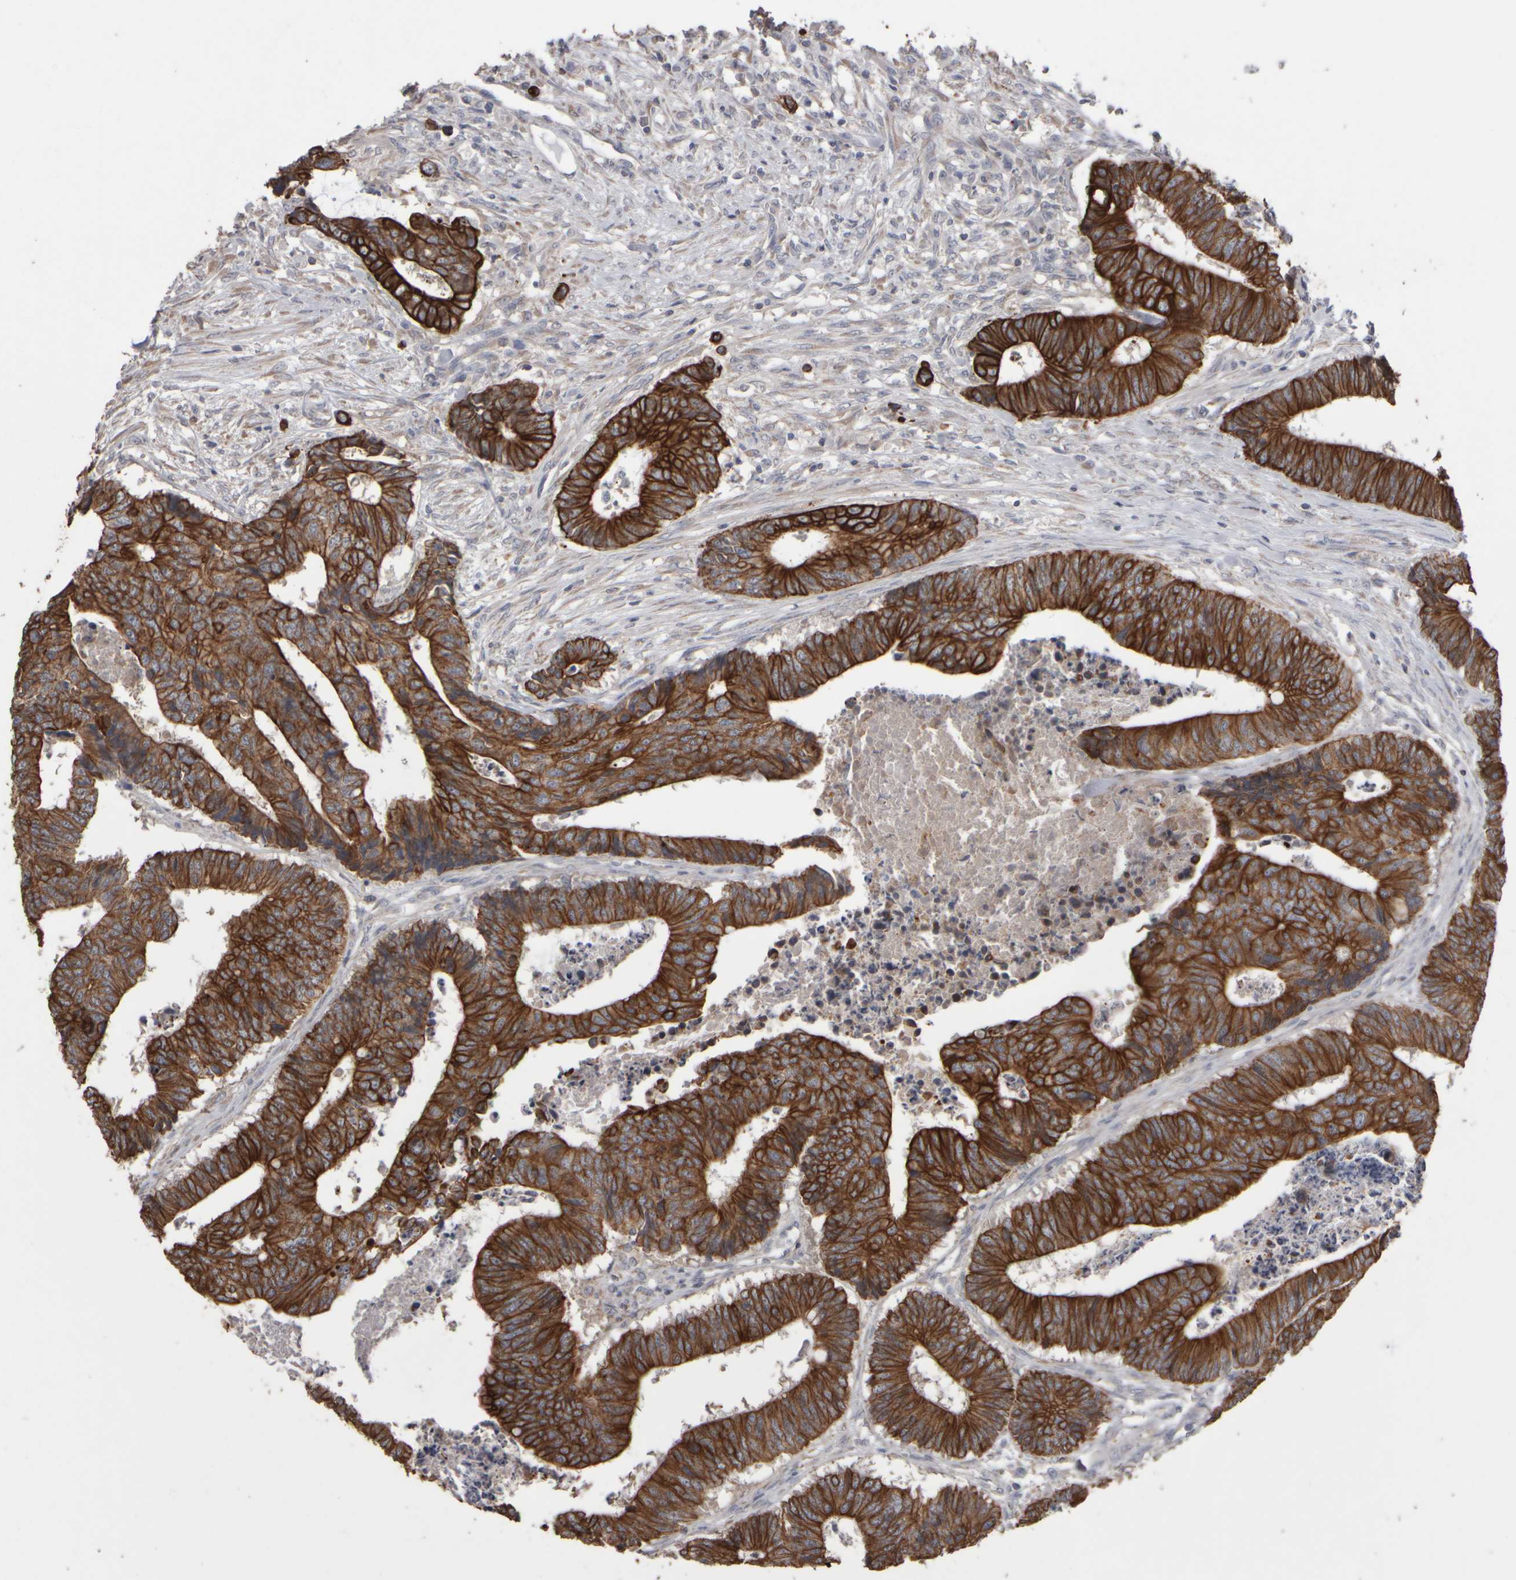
{"staining": {"intensity": "strong", "quantity": ">75%", "location": "cytoplasmic/membranous"}, "tissue": "colorectal cancer", "cell_type": "Tumor cells", "image_type": "cancer", "snomed": [{"axis": "morphology", "description": "Adenocarcinoma, NOS"}, {"axis": "topography", "description": "Rectum"}], "caption": "High-magnification brightfield microscopy of colorectal cancer stained with DAB (3,3'-diaminobenzidine) (brown) and counterstained with hematoxylin (blue). tumor cells exhibit strong cytoplasmic/membranous positivity is seen in about>75% of cells.", "gene": "EPHX2", "patient": {"sex": "male", "age": 84}}